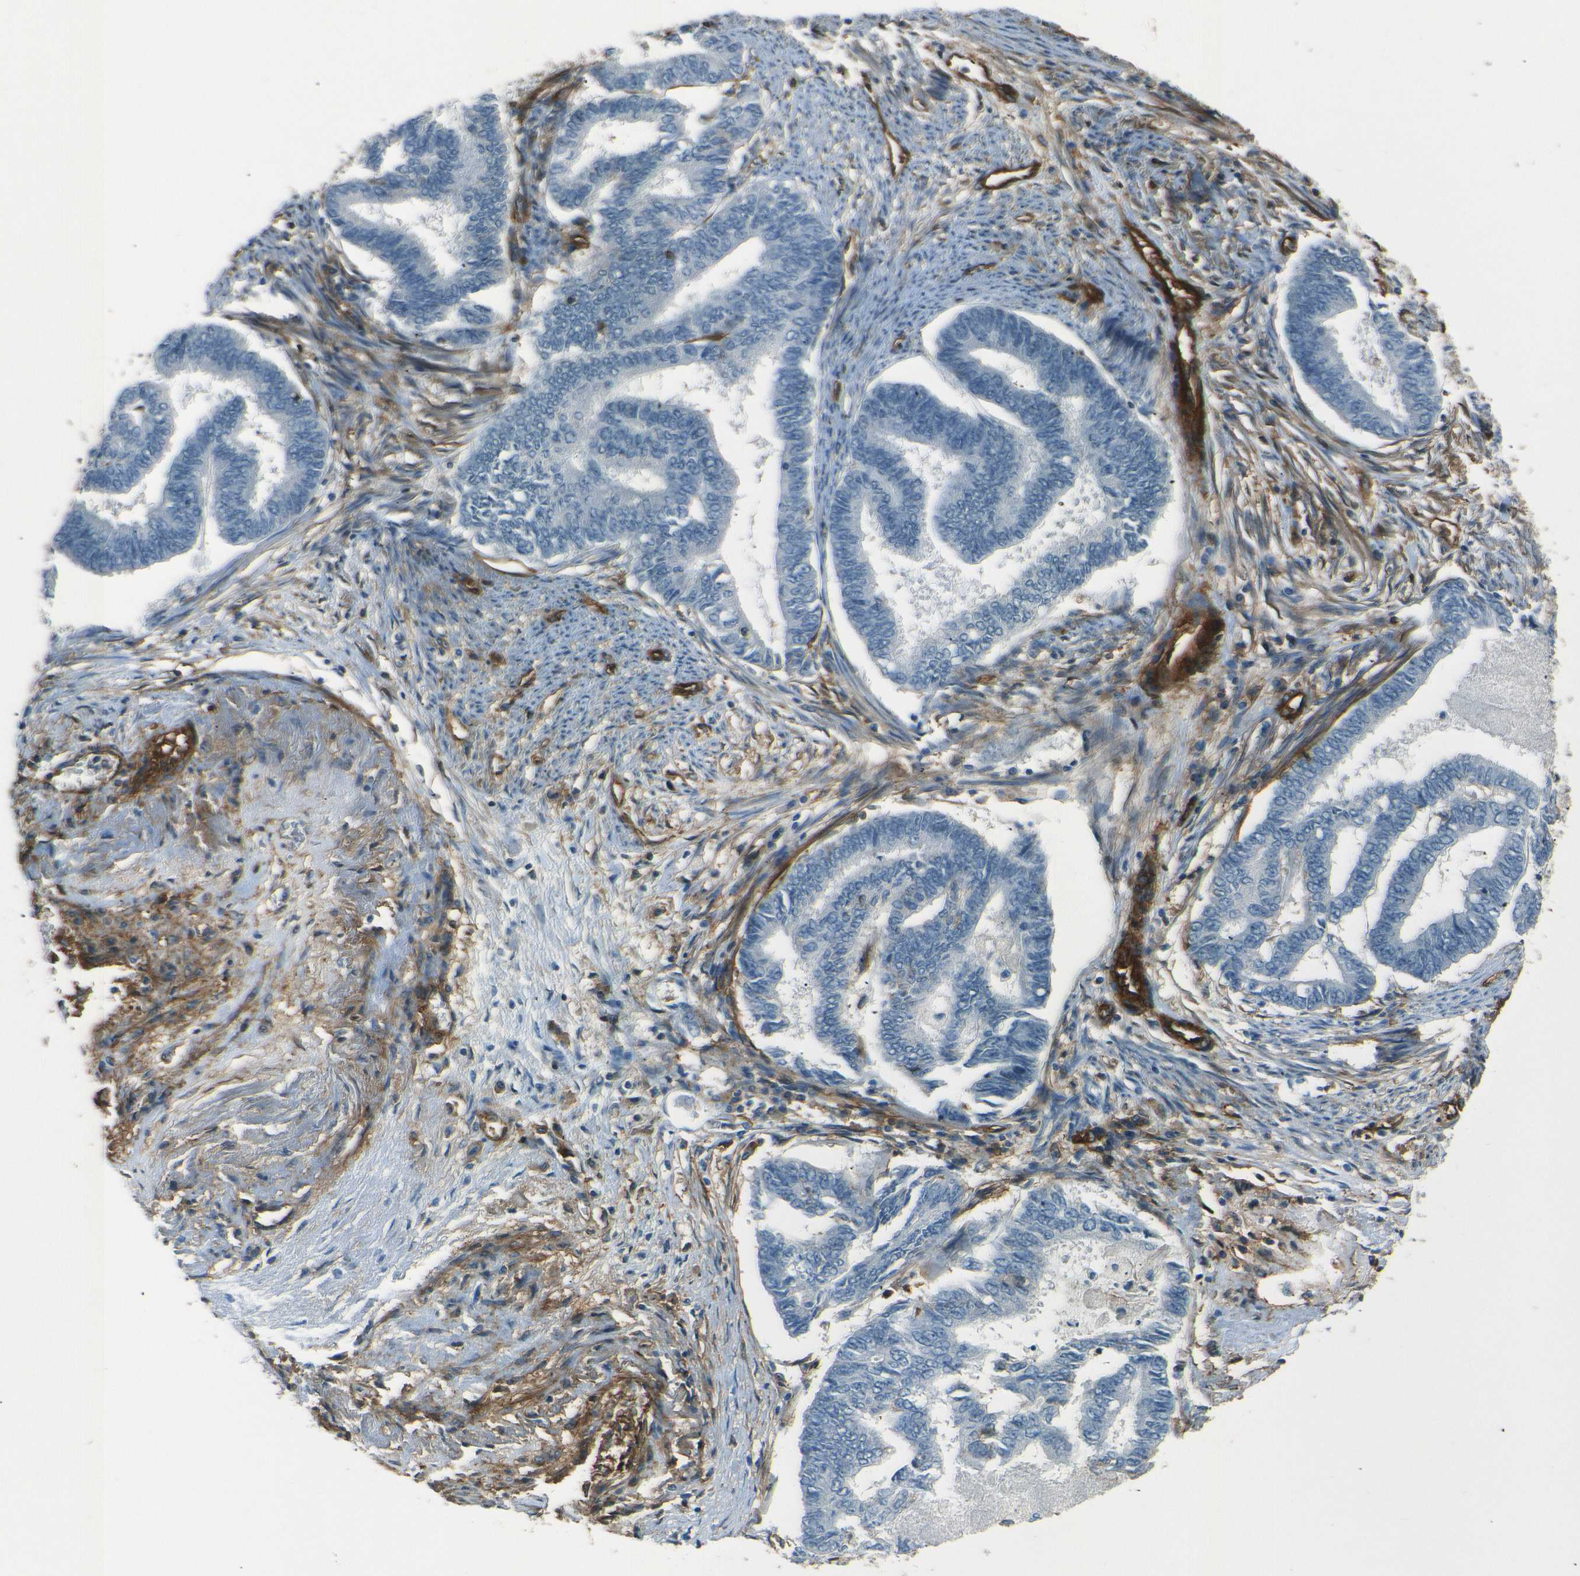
{"staining": {"intensity": "negative", "quantity": "none", "location": "none"}, "tissue": "endometrial cancer", "cell_type": "Tumor cells", "image_type": "cancer", "snomed": [{"axis": "morphology", "description": "Adenocarcinoma, NOS"}, {"axis": "topography", "description": "Endometrium"}], "caption": "Protein analysis of endometrial cancer (adenocarcinoma) reveals no significant expression in tumor cells.", "gene": "ENTPD1", "patient": {"sex": "female", "age": 86}}